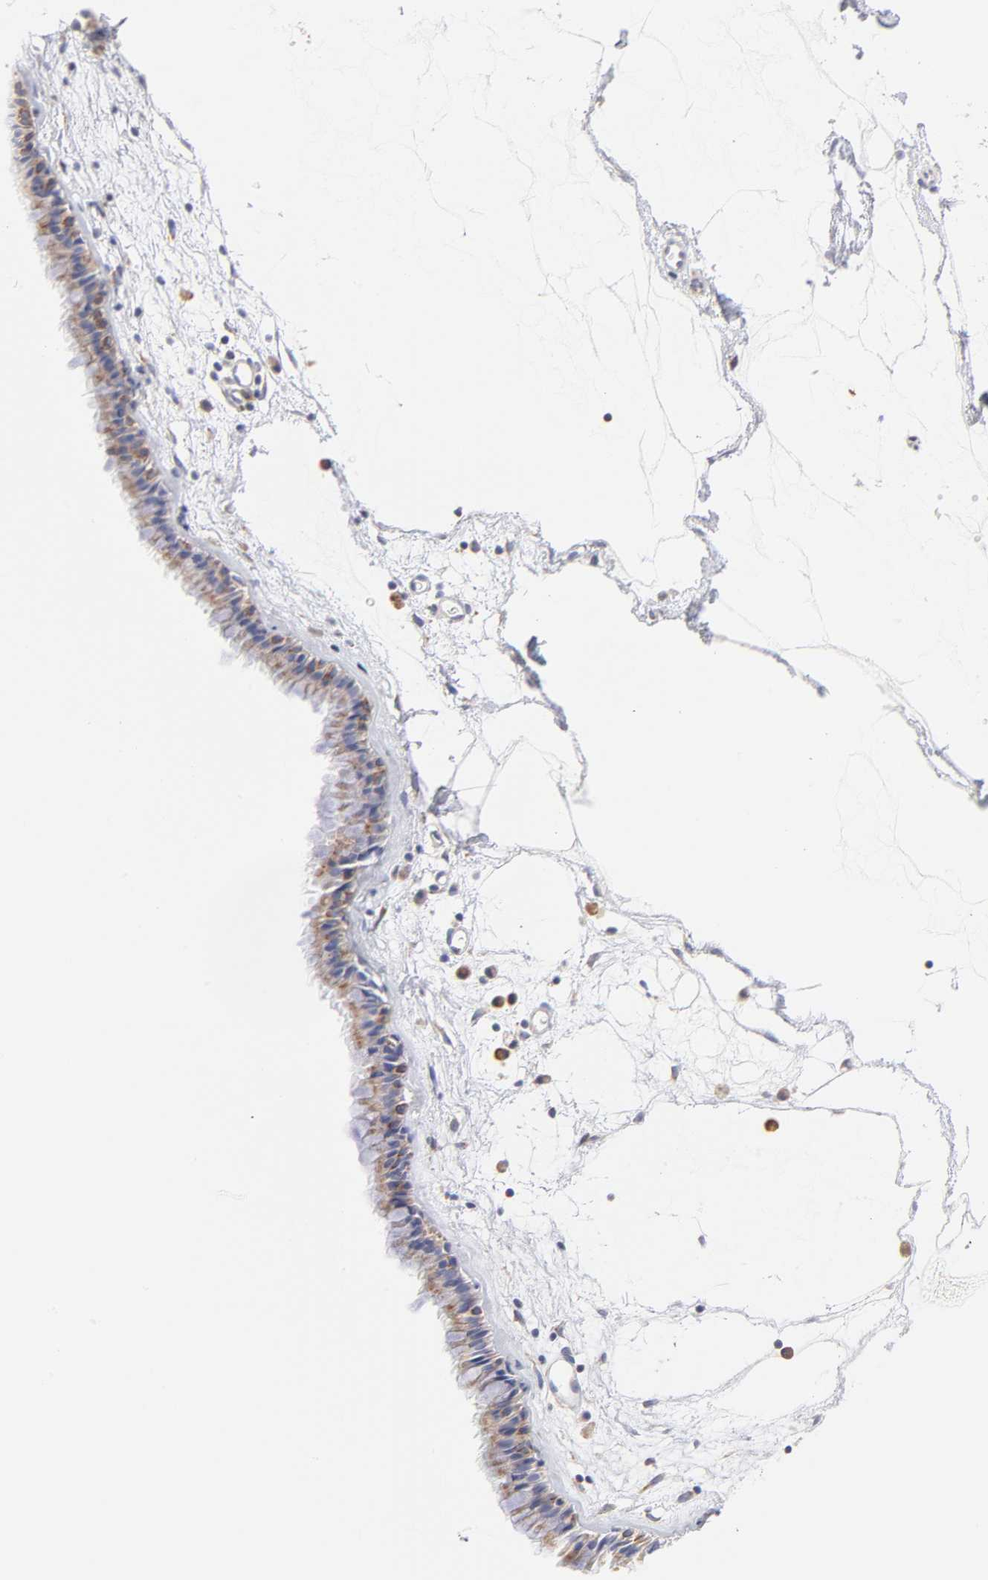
{"staining": {"intensity": "moderate", "quantity": ">75%", "location": "cytoplasmic/membranous"}, "tissue": "nasopharynx", "cell_type": "Respiratory epithelial cells", "image_type": "normal", "snomed": [{"axis": "morphology", "description": "Normal tissue, NOS"}, {"axis": "morphology", "description": "Inflammation, NOS"}, {"axis": "topography", "description": "Nasopharynx"}], "caption": "Approximately >75% of respiratory epithelial cells in normal human nasopharynx display moderate cytoplasmic/membranous protein expression as visualized by brown immunohistochemical staining.", "gene": "TIMM8A", "patient": {"sex": "male", "age": 48}}